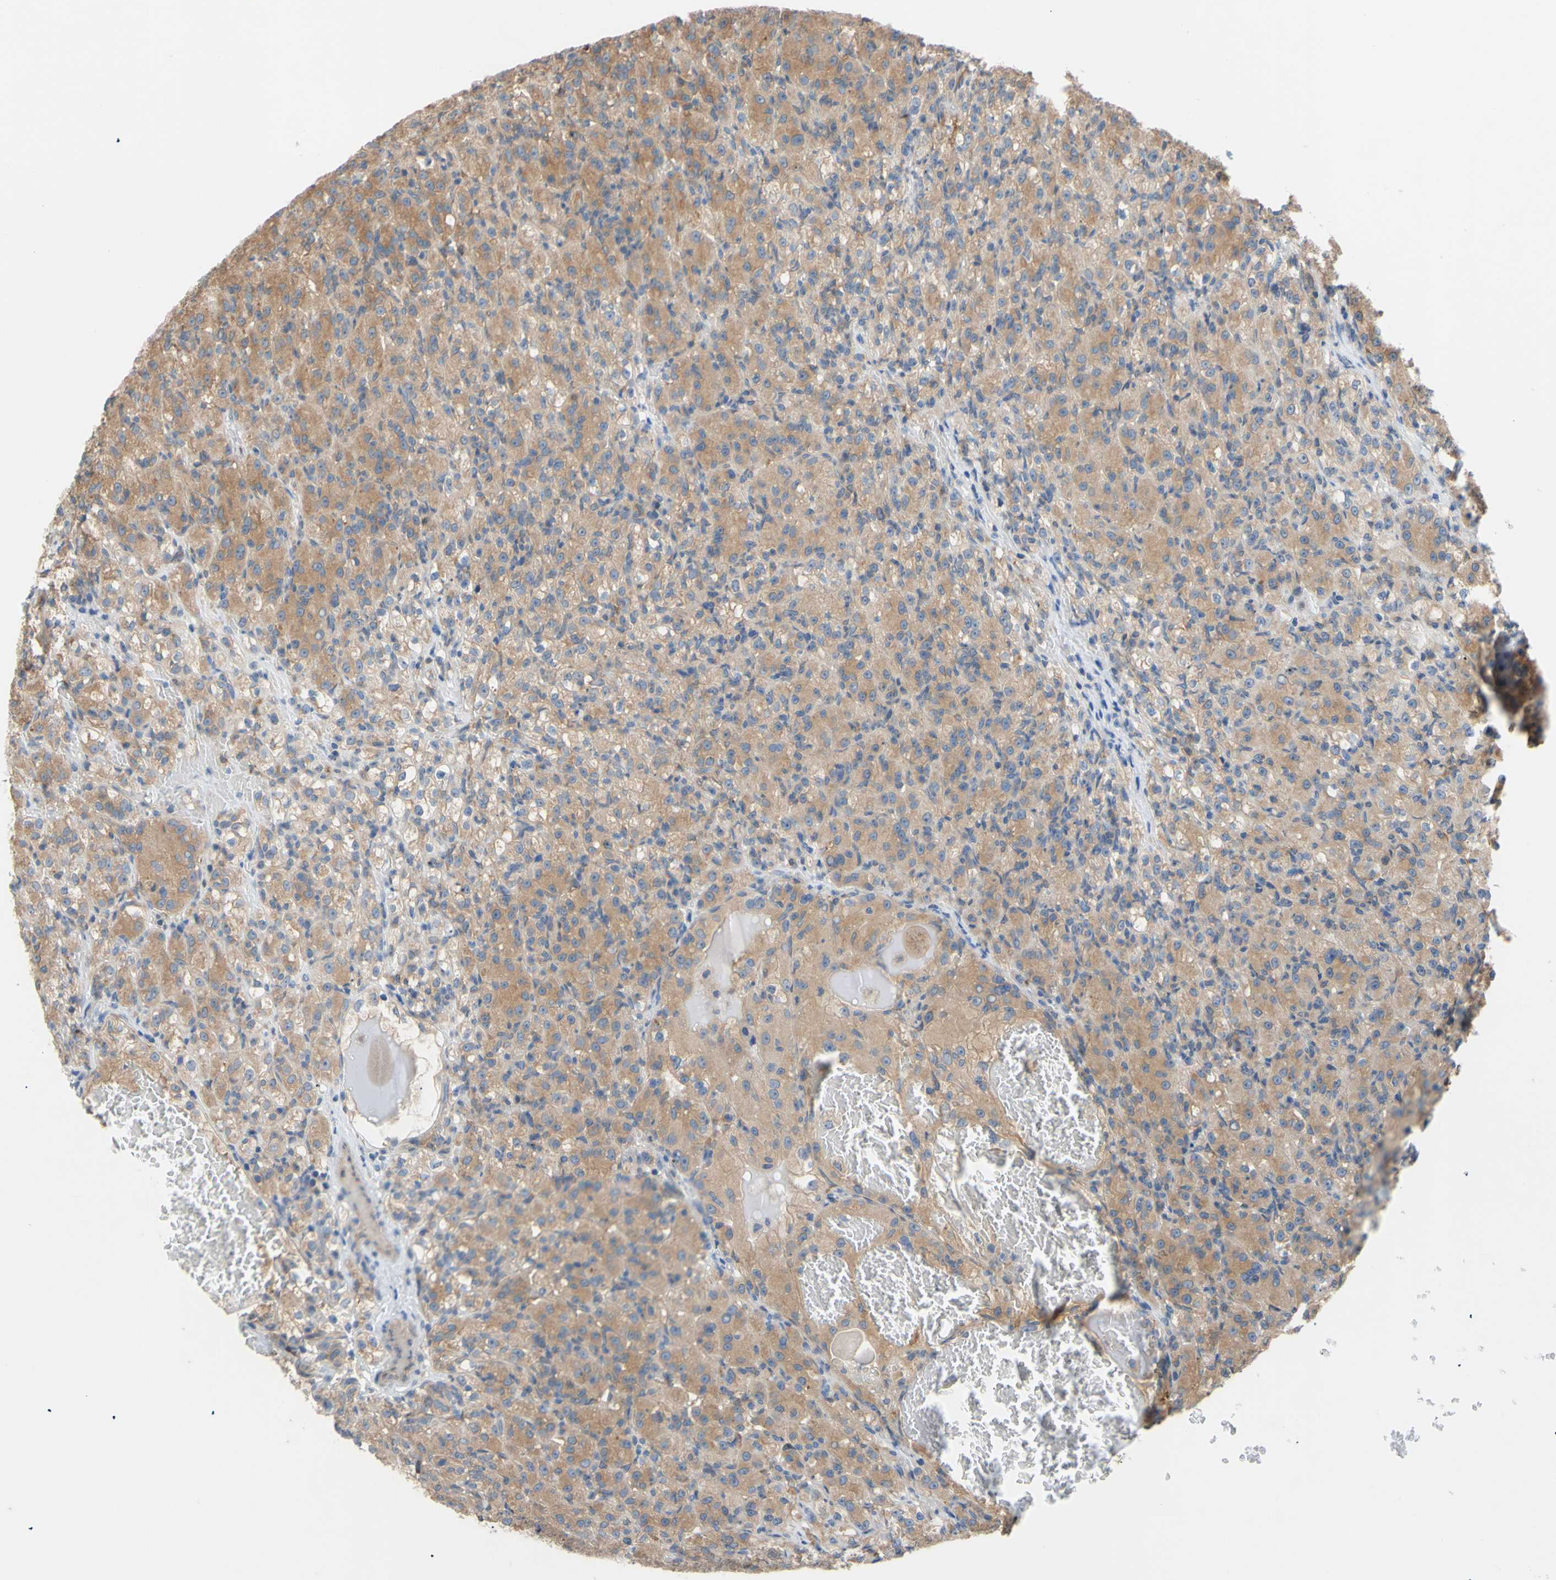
{"staining": {"intensity": "moderate", "quantity": ">75%", "location": "cytoplasmic/membranous"}, "tissue": "renal cancer", "cell_type": "Tumor cells", "image_type": "cancer", "snomed": [{"axis": "morphology", "description": "Adenocarcinoma, NOS"}, {"axis": "topography", "description": "Kidney"}], "caption": "Immunohistochemistry of human adenocarcinoma (renal) exhibits medium levels of moderate cytoplasmic/membranous positivity in about >75% of tumor cells.", "gene": "DYNLRB1", "patient": {"sex": "male", "age": 61}}